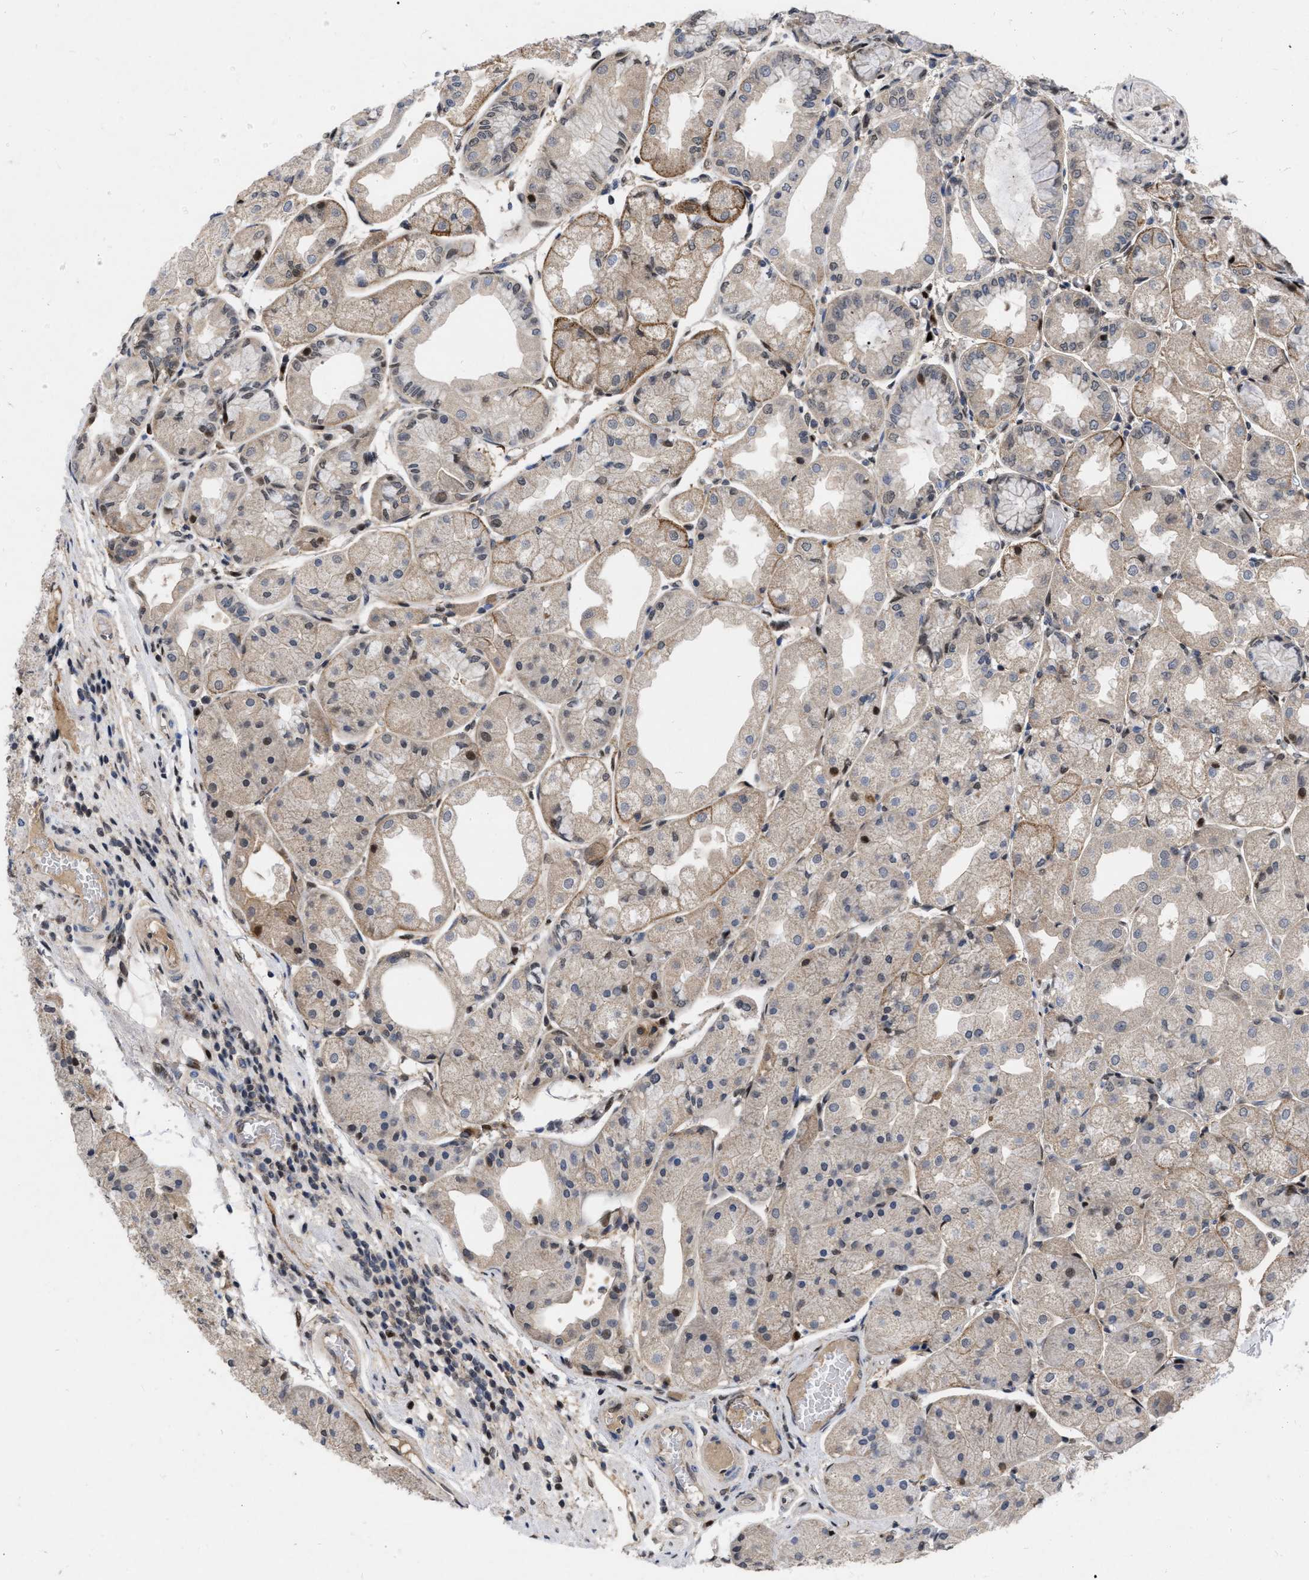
{"staining": {"intensity": "weak", "quantity": ">75%", "location": "cytoplasmic/membranous,nuclear"}, "tissue": "stomach", "cell_type": "Glandular cells", "image_type": "normal", "snomed": [{"axis": "morphology", "description": "Normal tissue, NOS"}, {"axis": "topography", "description": "Stomach, upper"}], "caption": "Immunohistochemical staining of unremarkable human stomach shows low levels of weak cytoplasmic/membranous,nuclear expression in about >75% of glandular cells. The protein is stained brown, and the nuclei are stained in blue (DAB IHC with brightfield microscopy, high magnification).", "gene": "MDM4", "patient": {"sex": "male", "age": 72}}